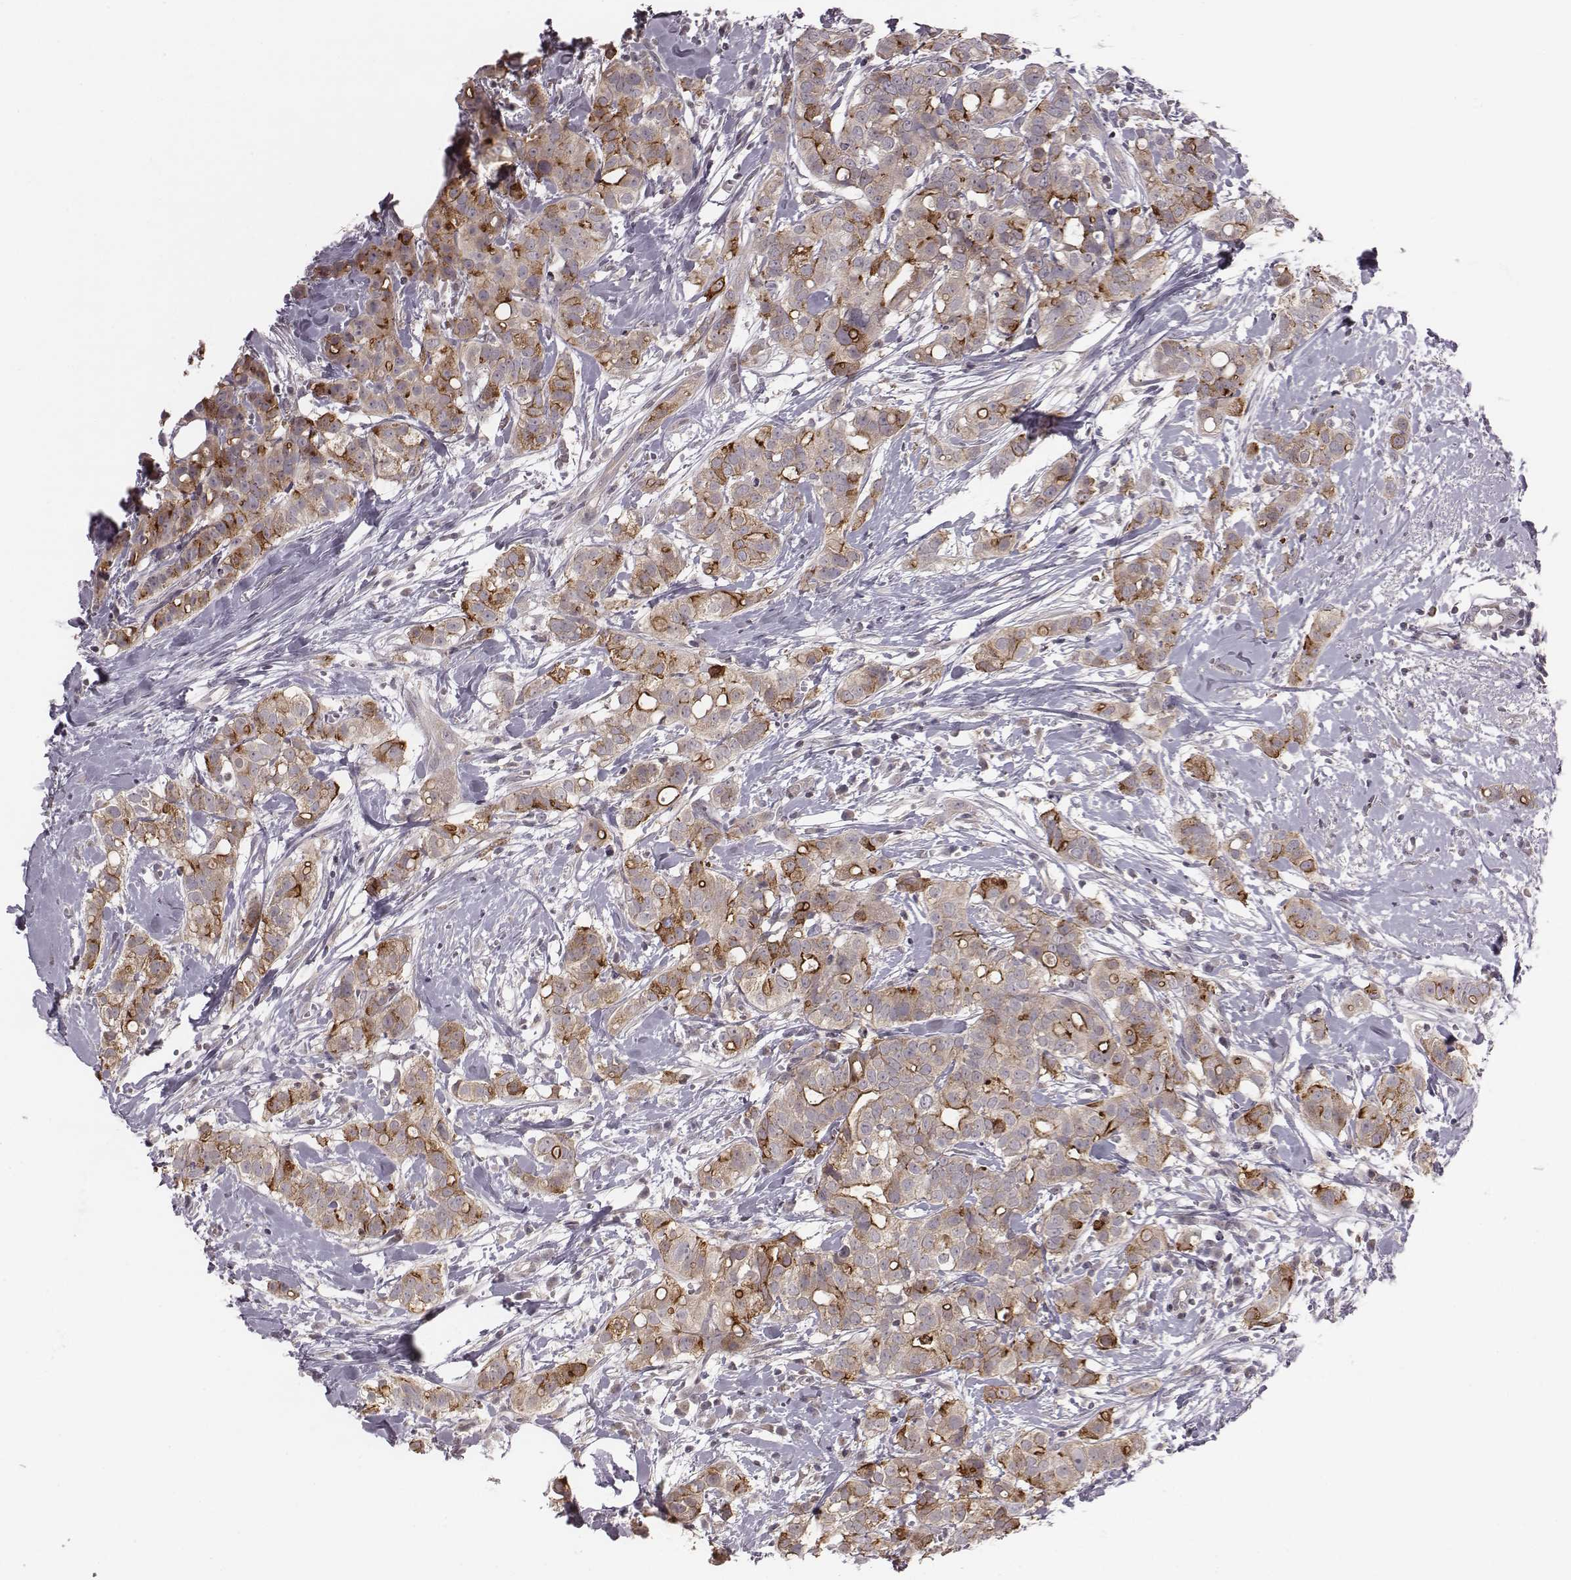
{"staining": {"intensity": "strong", "quantity": ">75%", "location": "cytoplasmic/membranous"}, "tissue": "breast cancer", "cell_type": "Tumor cells", "image_type": "cancer", "snomed": [{"axis": "morphology", "description": "Duct carcinoma"}, {"axis": "topography", "description": "Breast"}], "caption": "A brown stain shows strong cytoplasmic/membranous expression of a protein in breast cancer (infiltrating ductal carcinoma) tumor cells.", "gene": "BICDL1", "patient": {"sex": "female", "age": 40}}